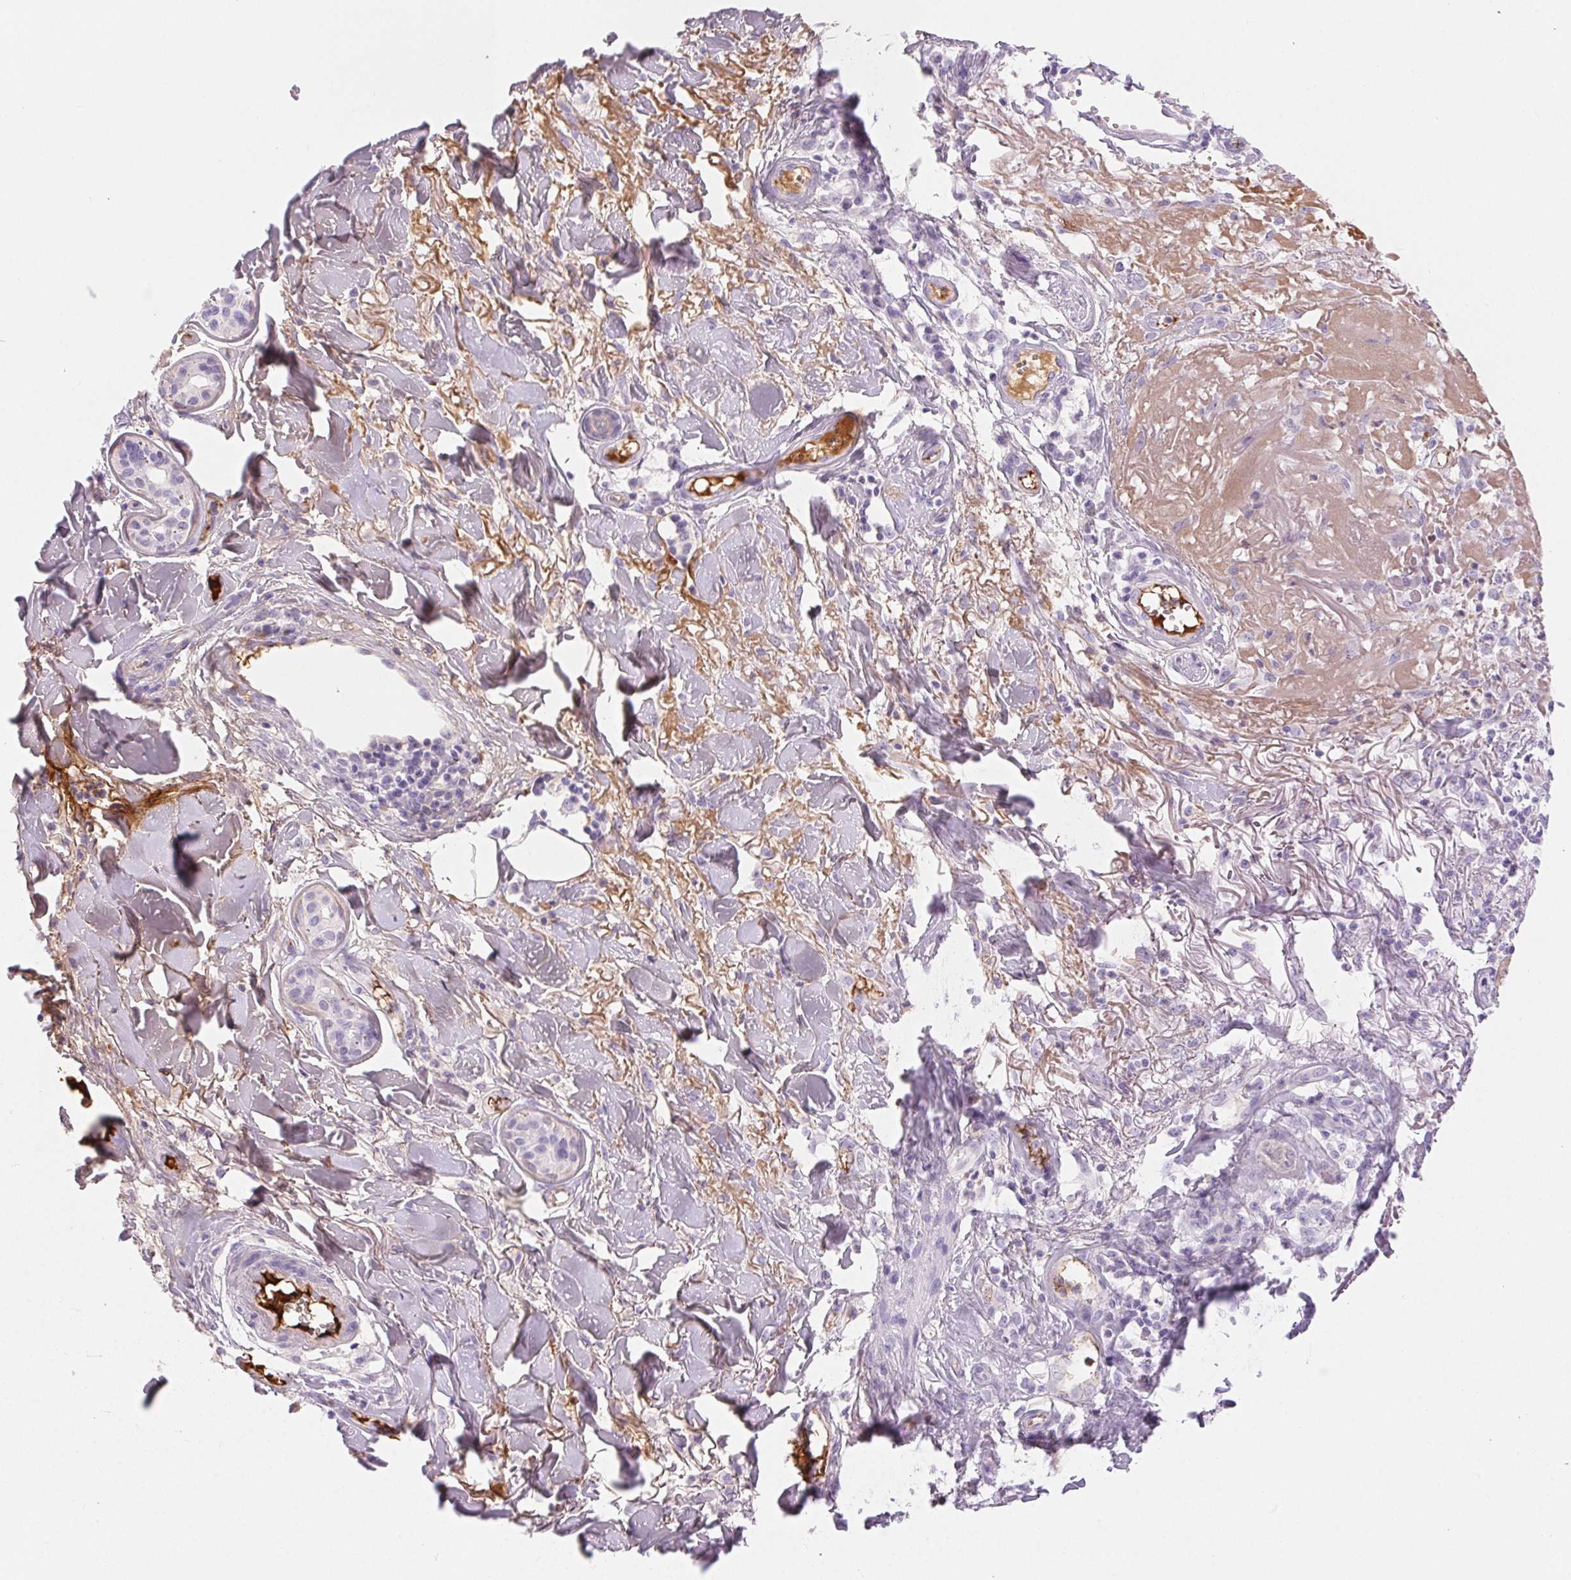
{"staining": {"intensity": "negative", "quantity": "none", "location": "none"}, "tissue": "skin cancer", "cell_type": "Tumor cells", "image_type": "cancer", "snomed": [{"axis": "morphology", "description": "Squamous cell carcinoma, NOS"}, {"axis": "topography", "description": "Skin"}], "caption": "IHC of squamous cell carcinoma (skin) demonstrates no staining in tumor cells.", "gene": "FGA", "patient": {"sex": "male", "age": 75}}